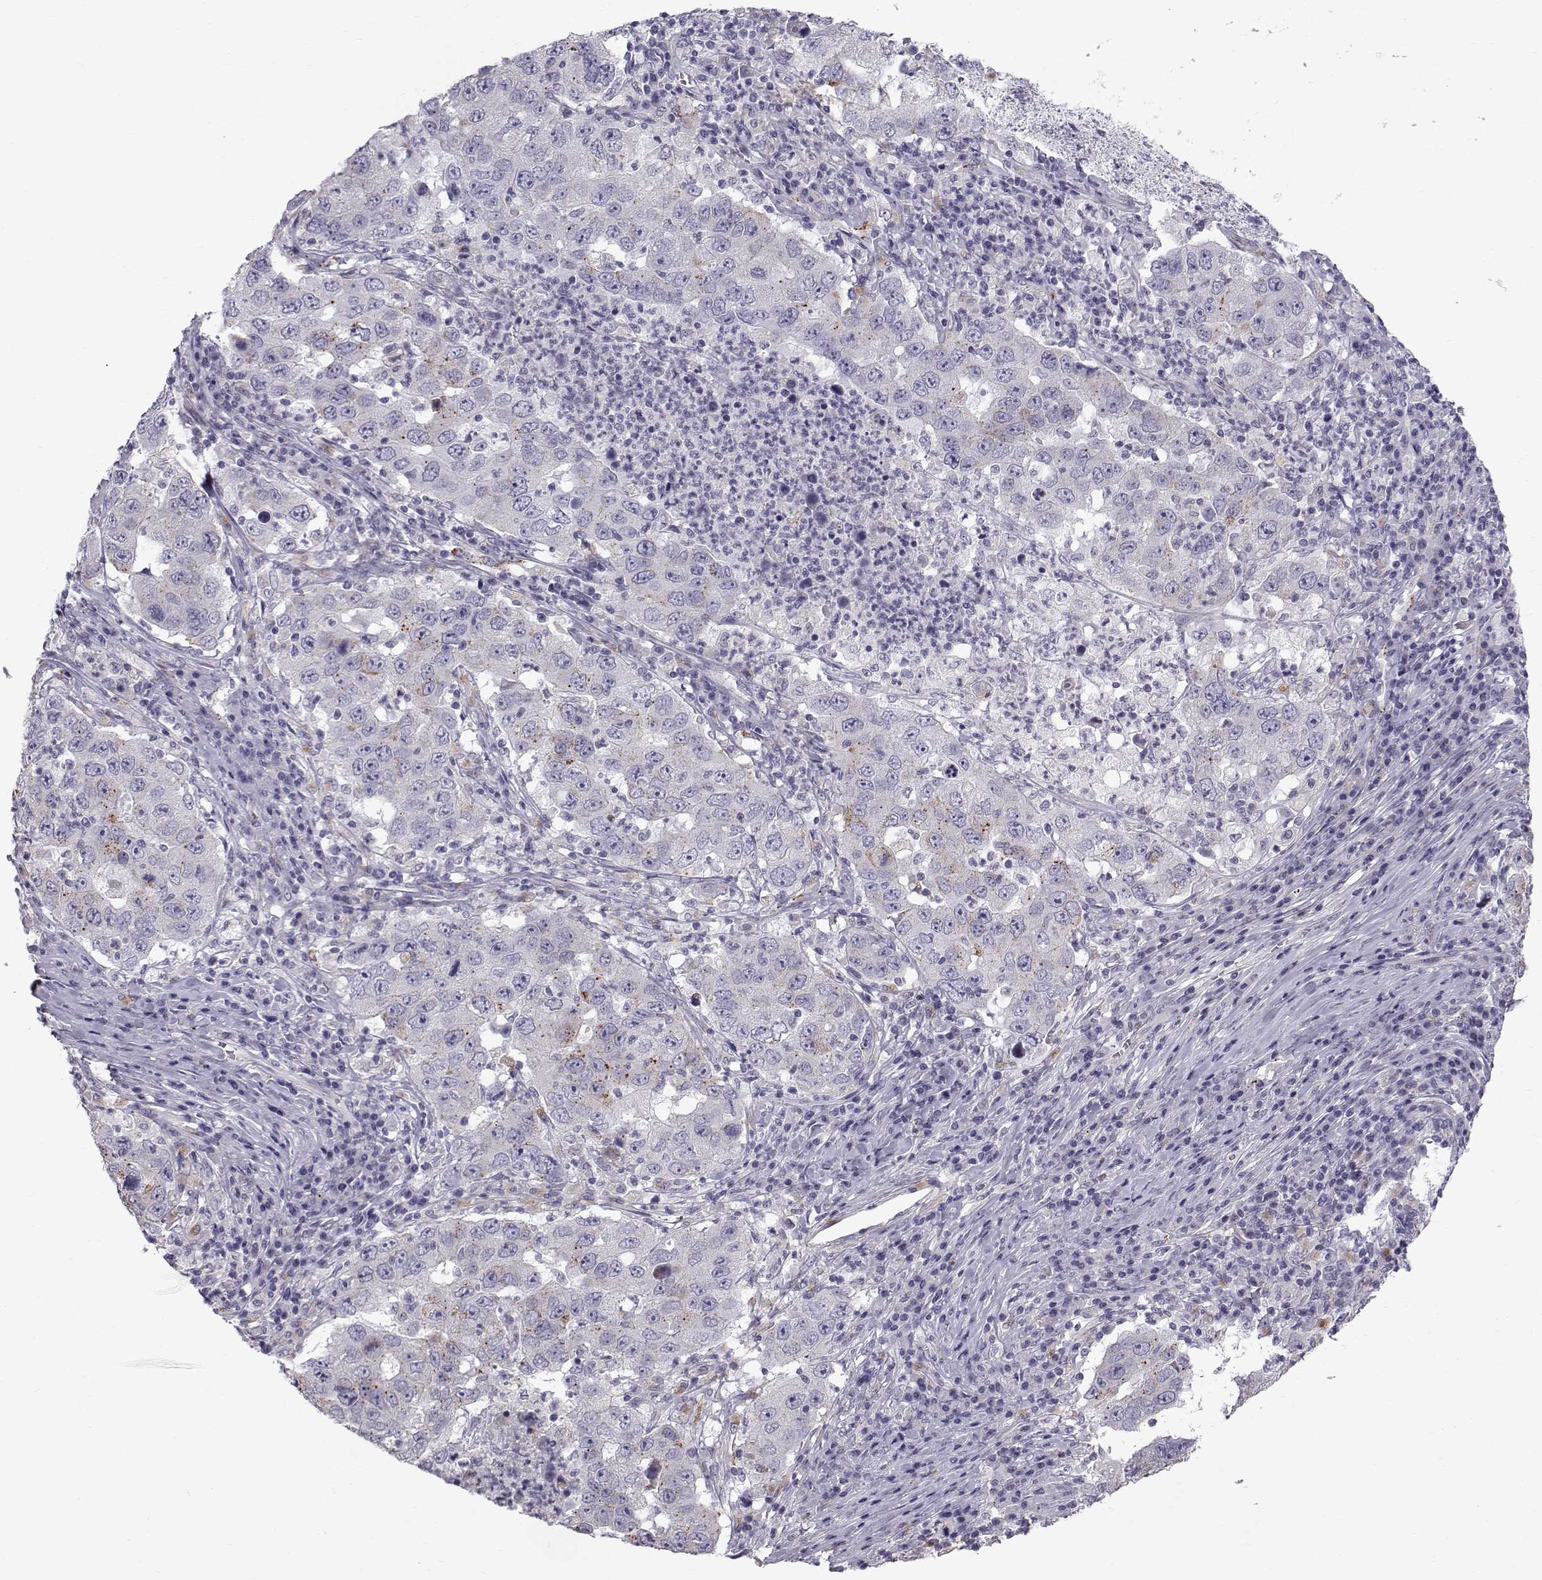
{"staining": {"intensity": "moderate", "quantity": "<25%", "location": "cytoplasmic/membranous"}, "tissue": "lung cancer", "cell_type": "Tumor cells", "image_type": "cancer", "snomed": [{"axis": "morphology", "description": "Adenocarcinoma, NOS"}, {"axis": "topography", "description": "Lung"}], "caption": "Lung cancer stained with a protein marker shows moderate staining in tumor cells.", "gene": "CALCR", "patient": {"sex": "male", "age": 73}}